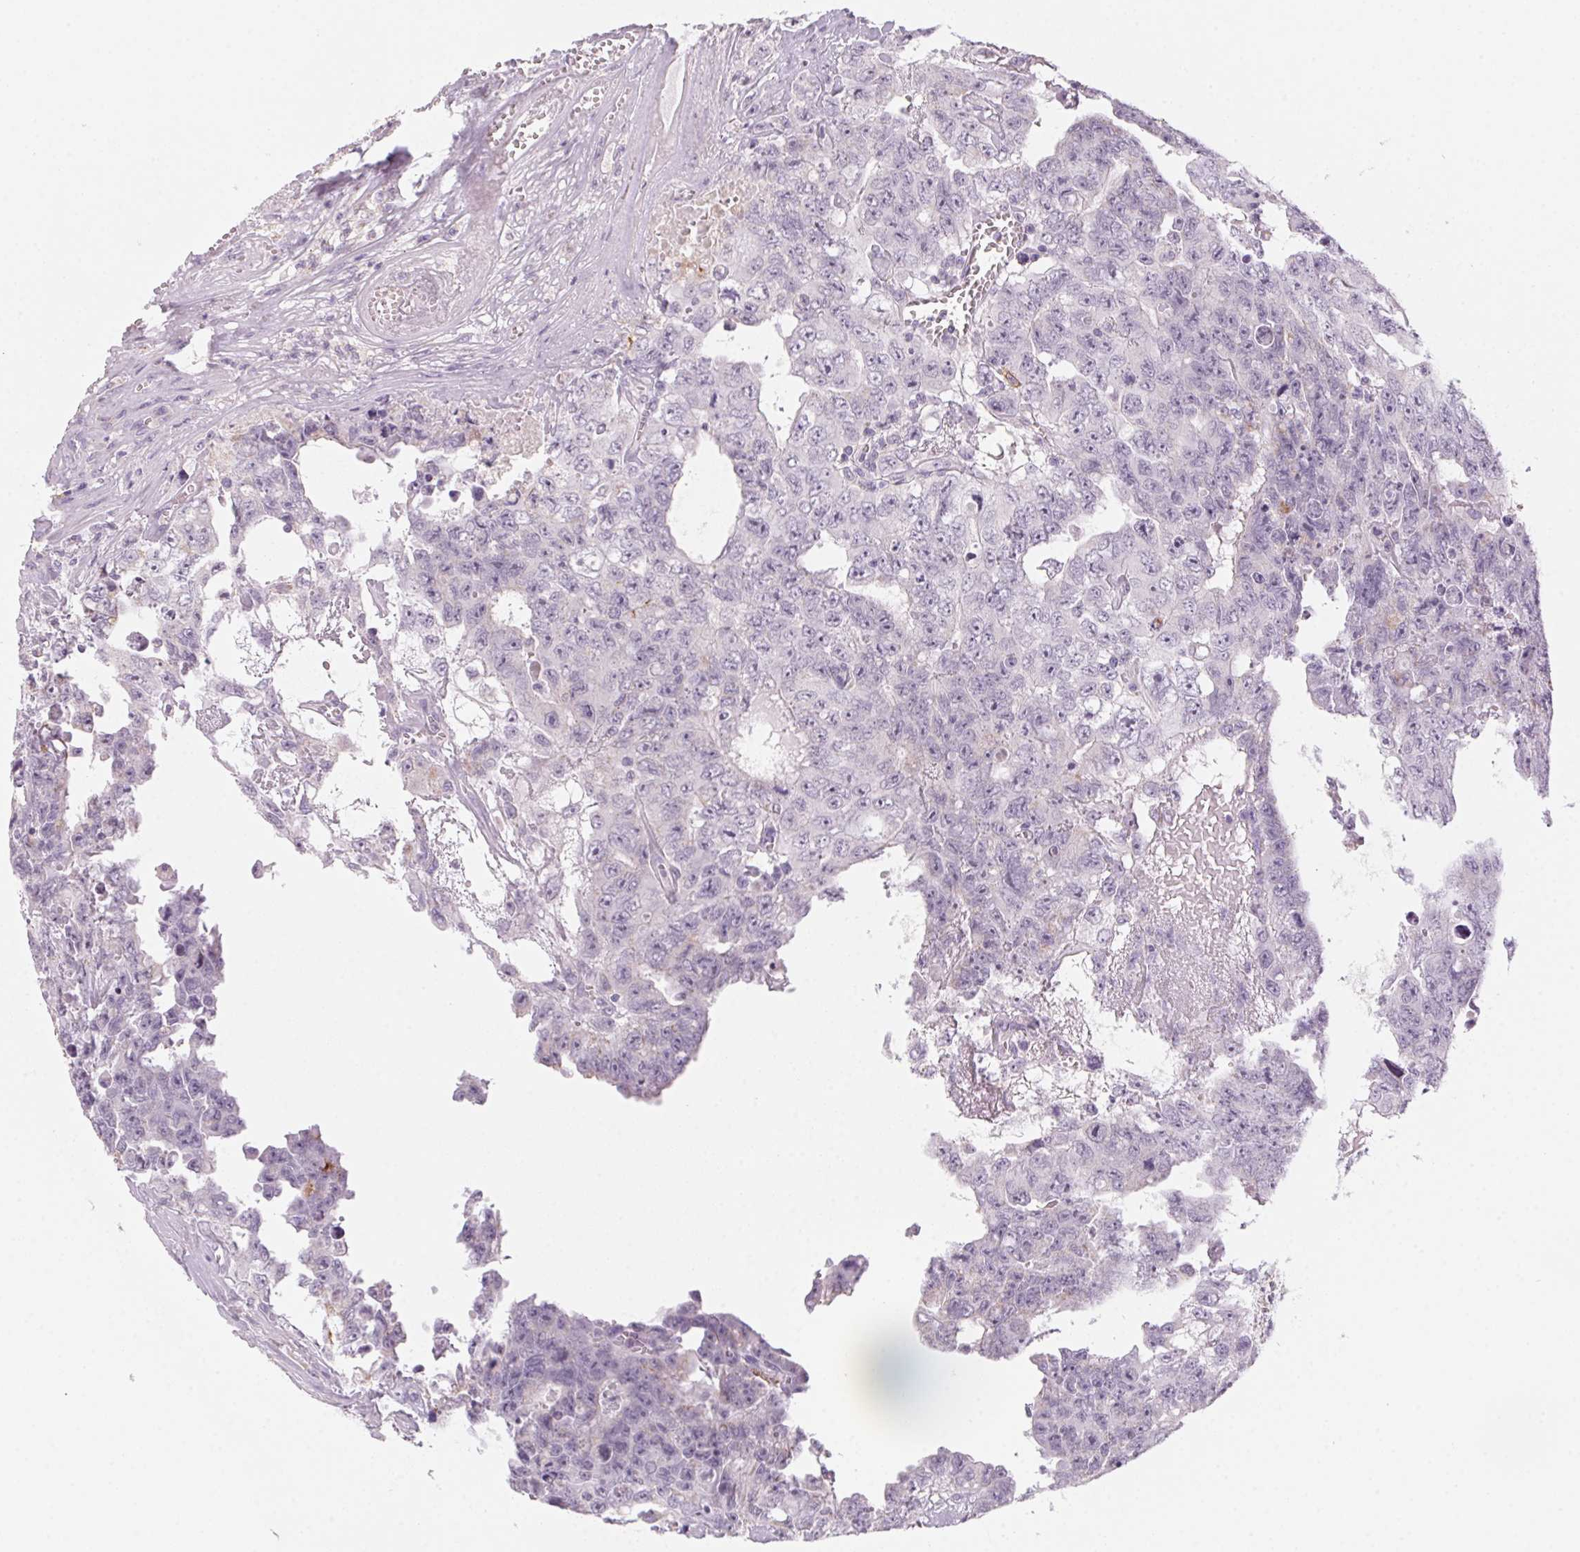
{"staining": {"intensity": "negative", "quantity": "none", "location": "none"}, "tissue": "testis cancer", "cell_type": "Tumor cells", "image_type": "cancer", "snomed": [{"axis": "morphology", "description": "Carcinoma, Embryonal, NOS"}, {"axis": "topography", "description": "Testis"}], "caption": "IHC of testis embryonal carcinoma displays no positivity in tumor cells.", "gene": "PRPH", "patient": {"sex": "male", "age": 24}}